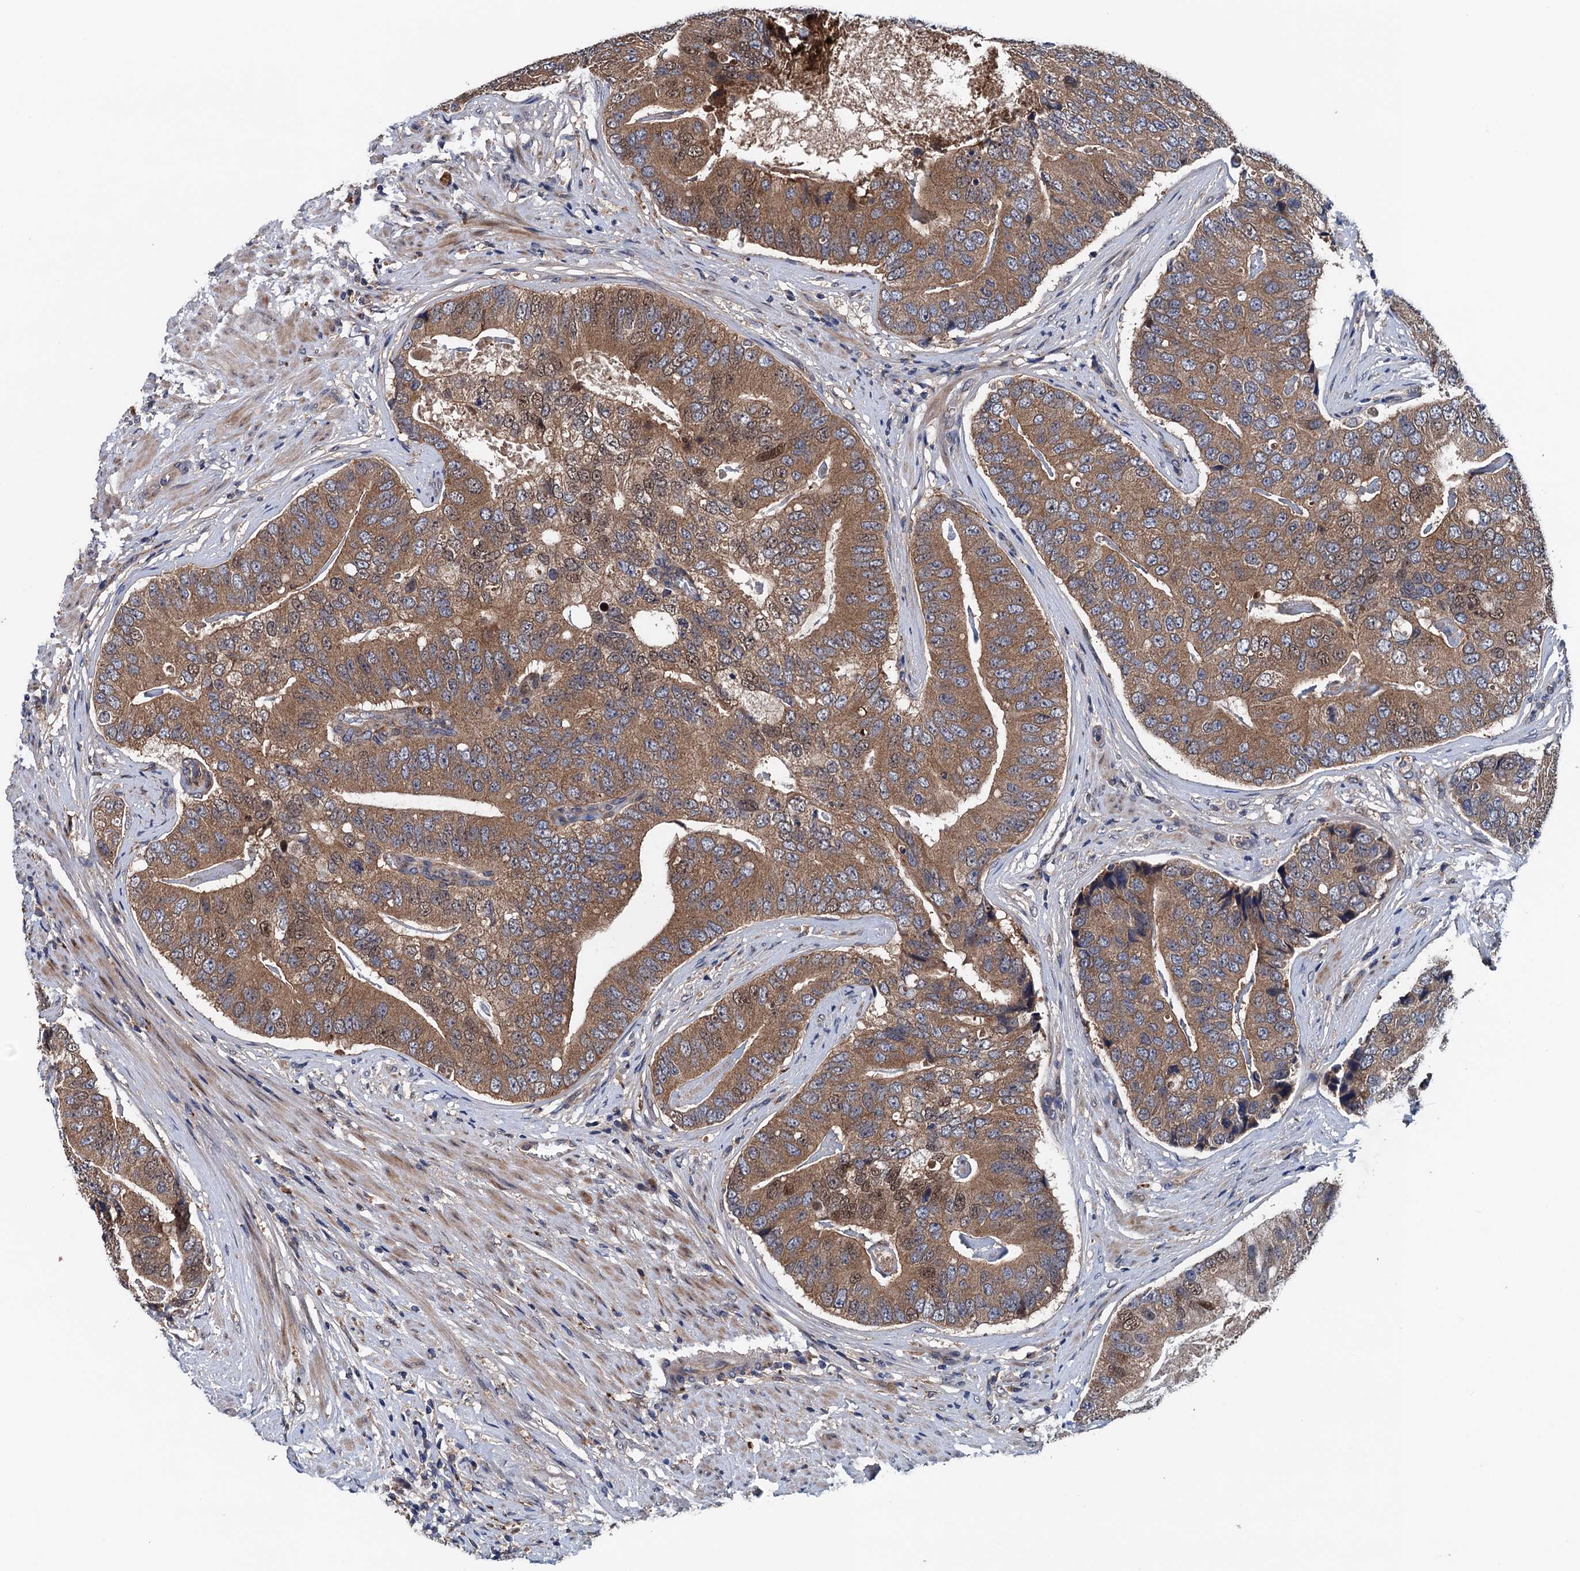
{"staining": {"intensity": "moderate", "quantity": ">75%", "location": "cytoplasmic/membranous"}, "tissue": "prostate cancer", "cell_type": "Tumor cells", "image_type": "cancer", "snomed": [{"axis": "morphology", "description": "Adenocarcinoma, High grade"}, {"axis": "topography", "description": "Prostate"}], "caption": "Brown immunohistochemical staining in human prostate cancer reveals moderate cytoplasmic/membranous expression in approximately >75% of tumor cells.", "gene": "BLTP3B", "patient": {"sex": "male", "age": 70}}